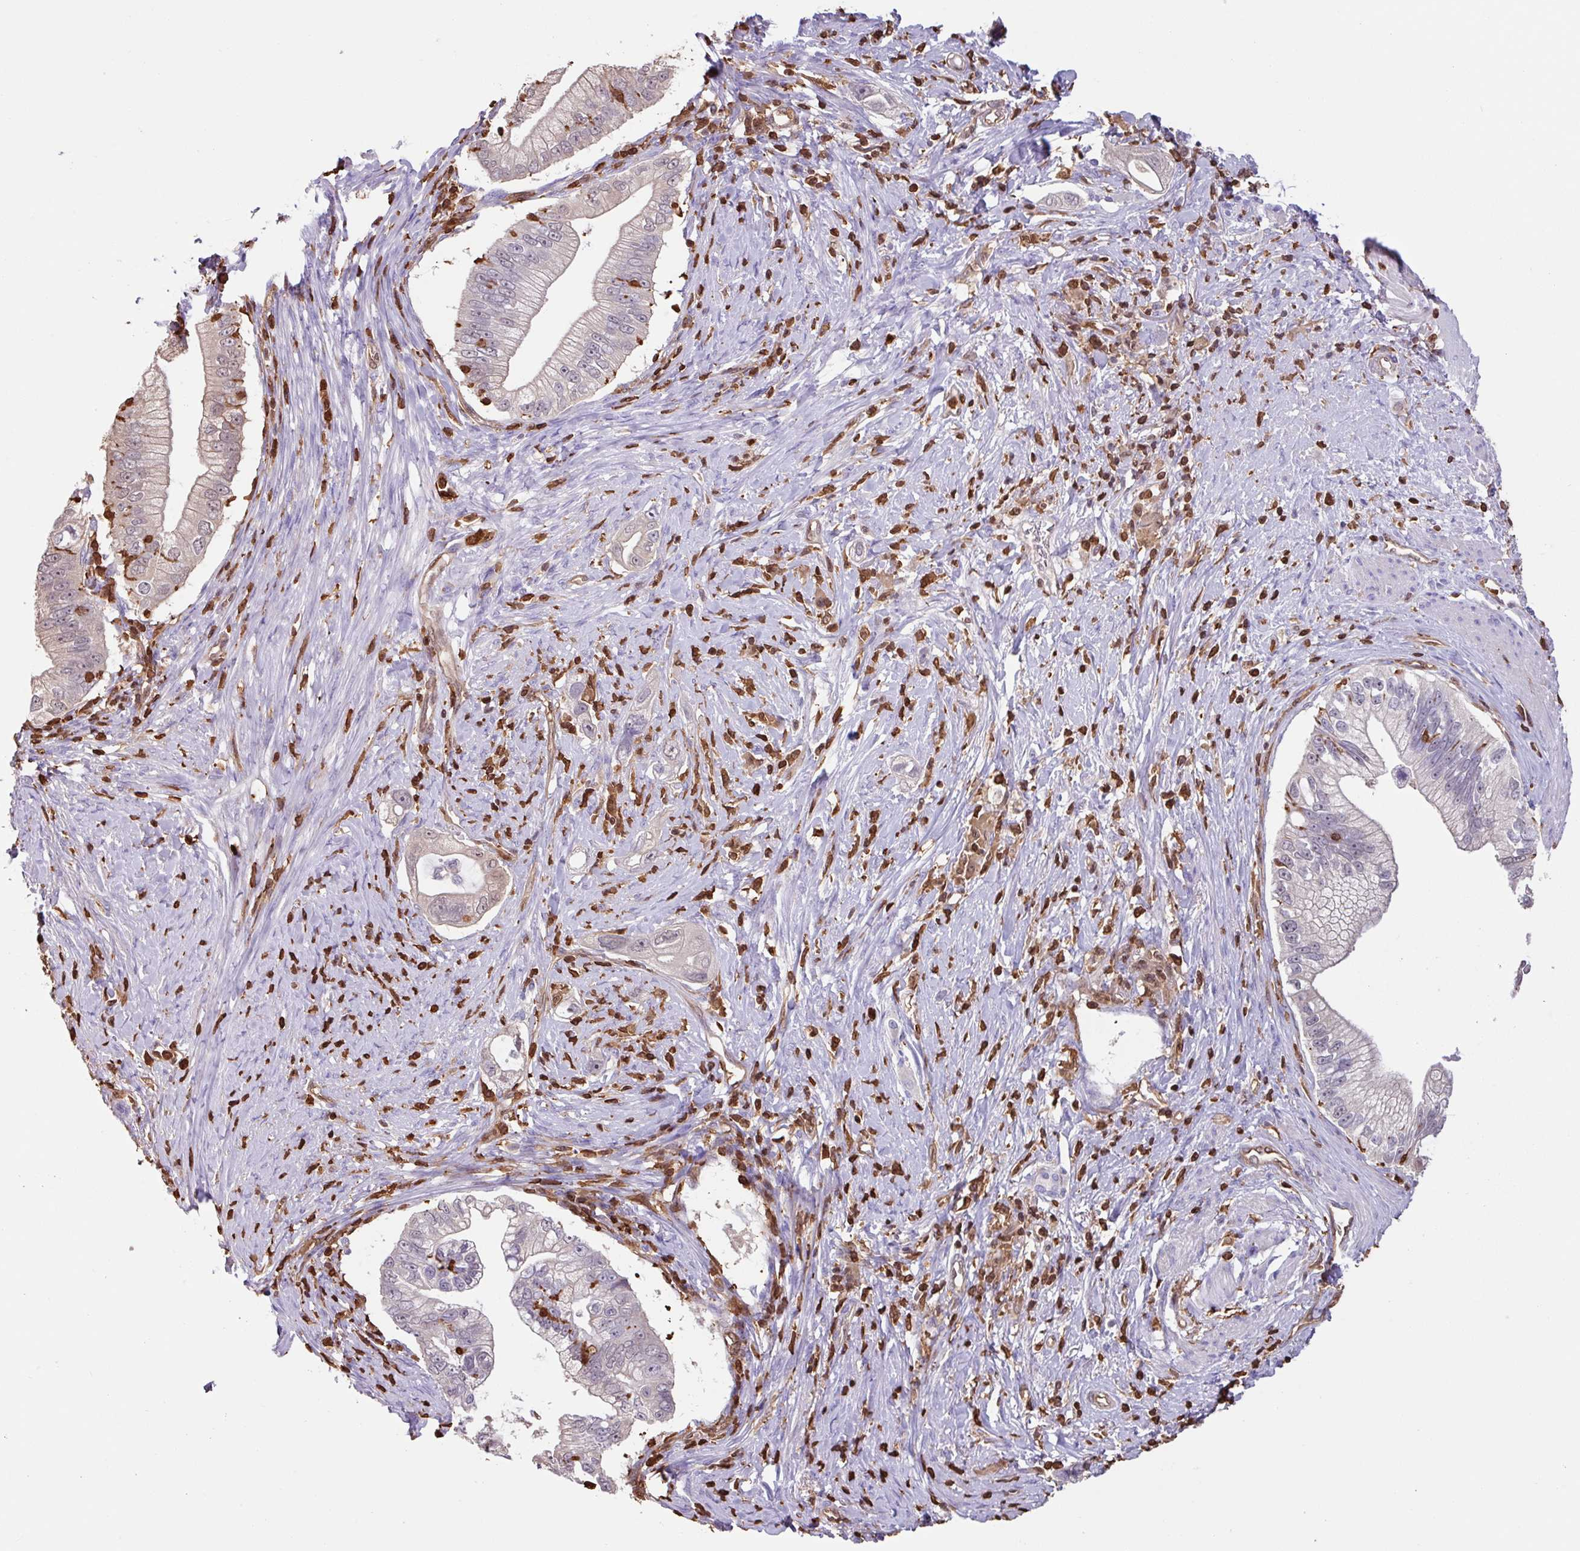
{"staining": {"intensity": "negative", "quantity": "none", "location": "none"}, "tissue": "pancreatic cancer", "cell_type": "Tumor cells", "image_type": "cancer", "snomed": [{"axis": "morphology", "description": "Adenocarcinoma, NOS"}, {"axis": "topography", "description": "Pancreas"}], "caption": "The photomicrograph displays no staining of tumor cells in adenocarcinoma (pancreatic).", "gene": "ARHGDIB", "patient": {"sex": "male", "age": 70}}